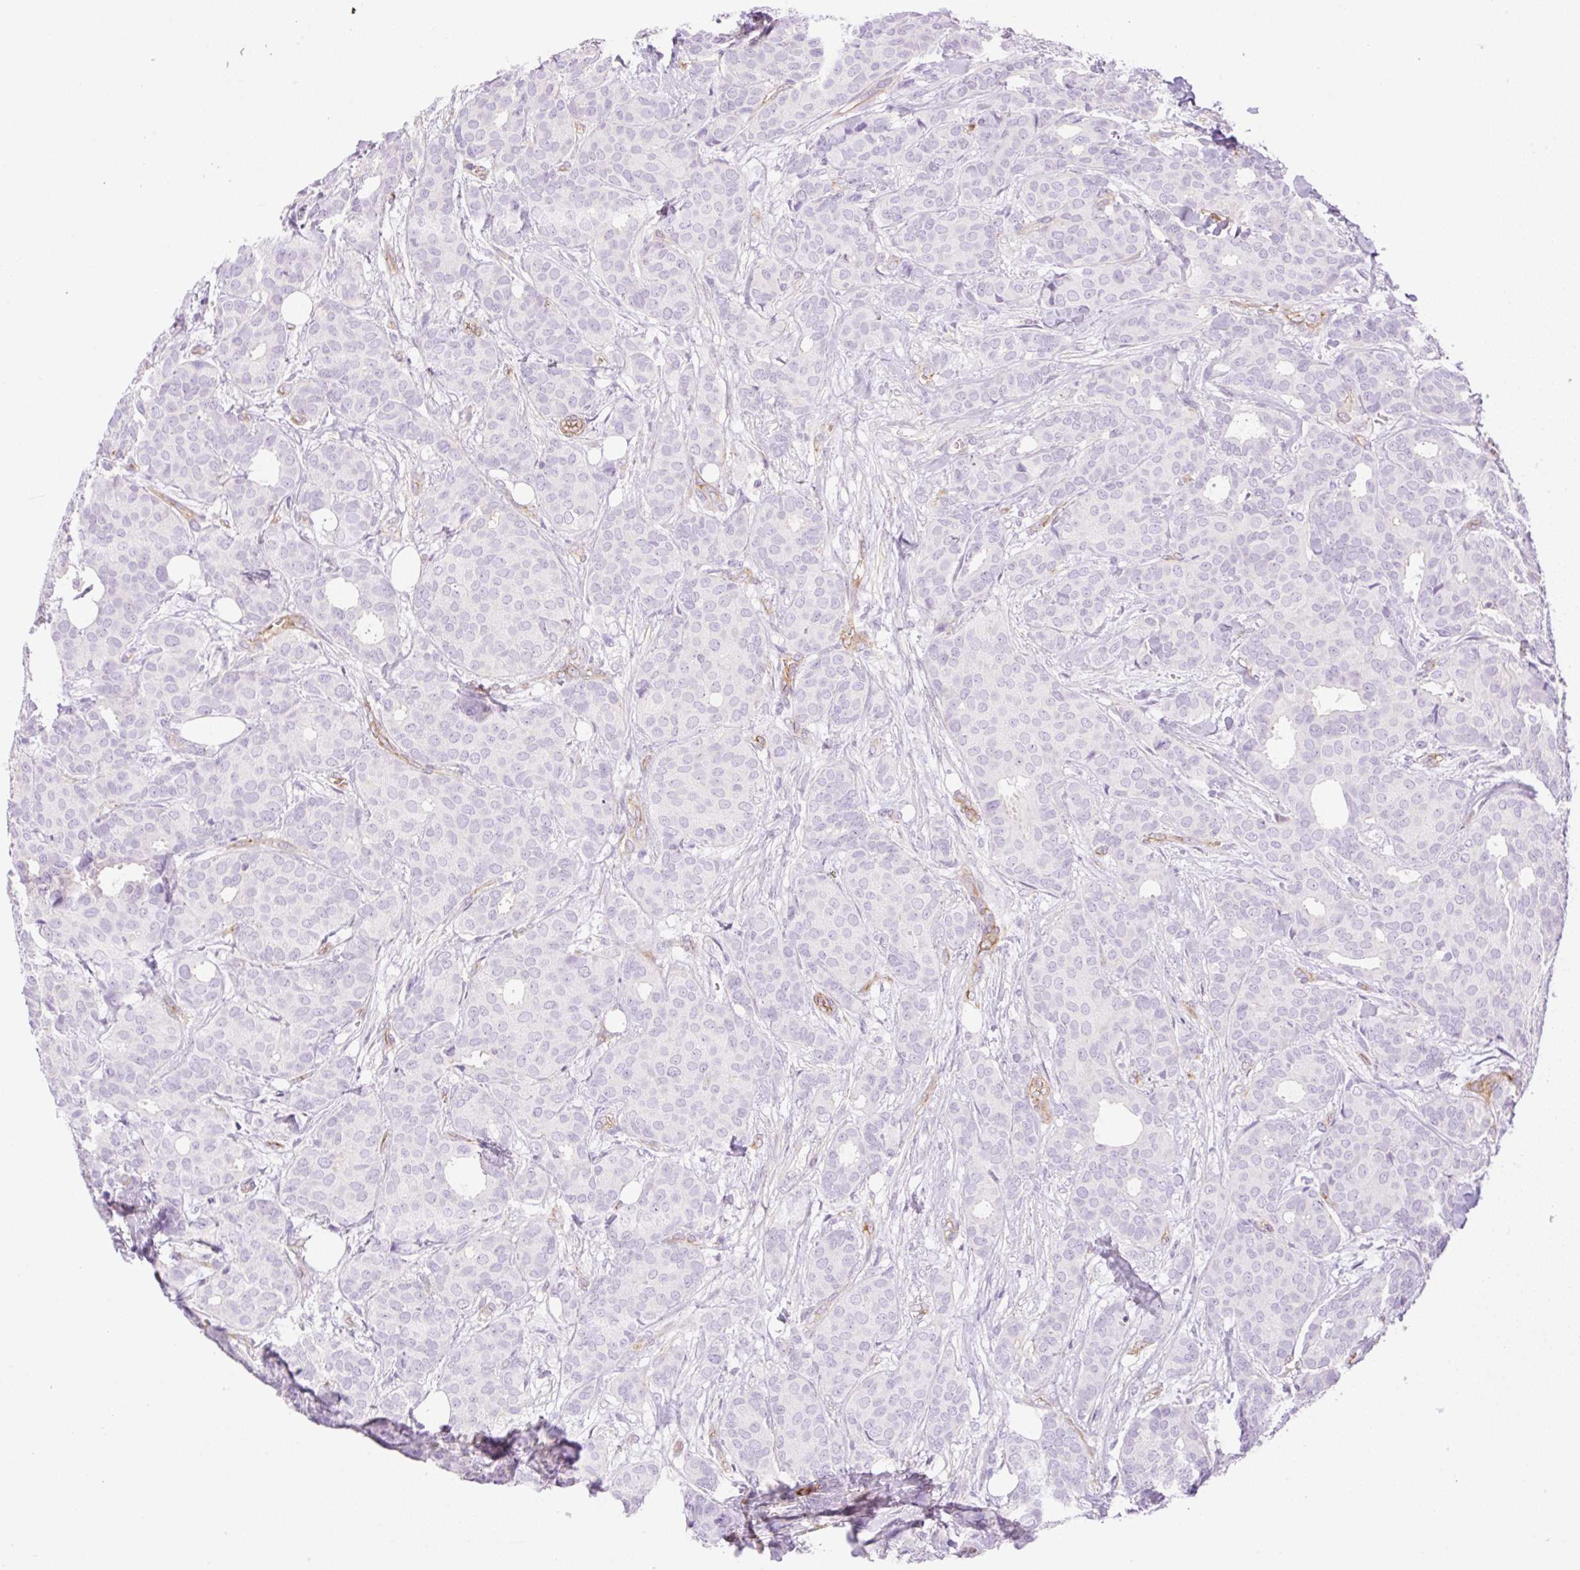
{"staining": {"intensity": "negative", "quantity": "none", "location": "none"}, "tissue": "breast cancer", "cell_type": "Tumor cells", "image_type": "cancer", "snomed": [{"axis": "morphology", "description": "Duct carcinoma"}, {"axis": "topography", "description": "Breast"}], "caption": "Immunohistochemistry micrograph of neoplastic tissue: human breast cancer (infiltrating ductal carcinoma) stained with DAB reveals no significant protein positivity in tumor cells.", "gene": "EHD3", "patient": {"sex": "female", "age": 70}}